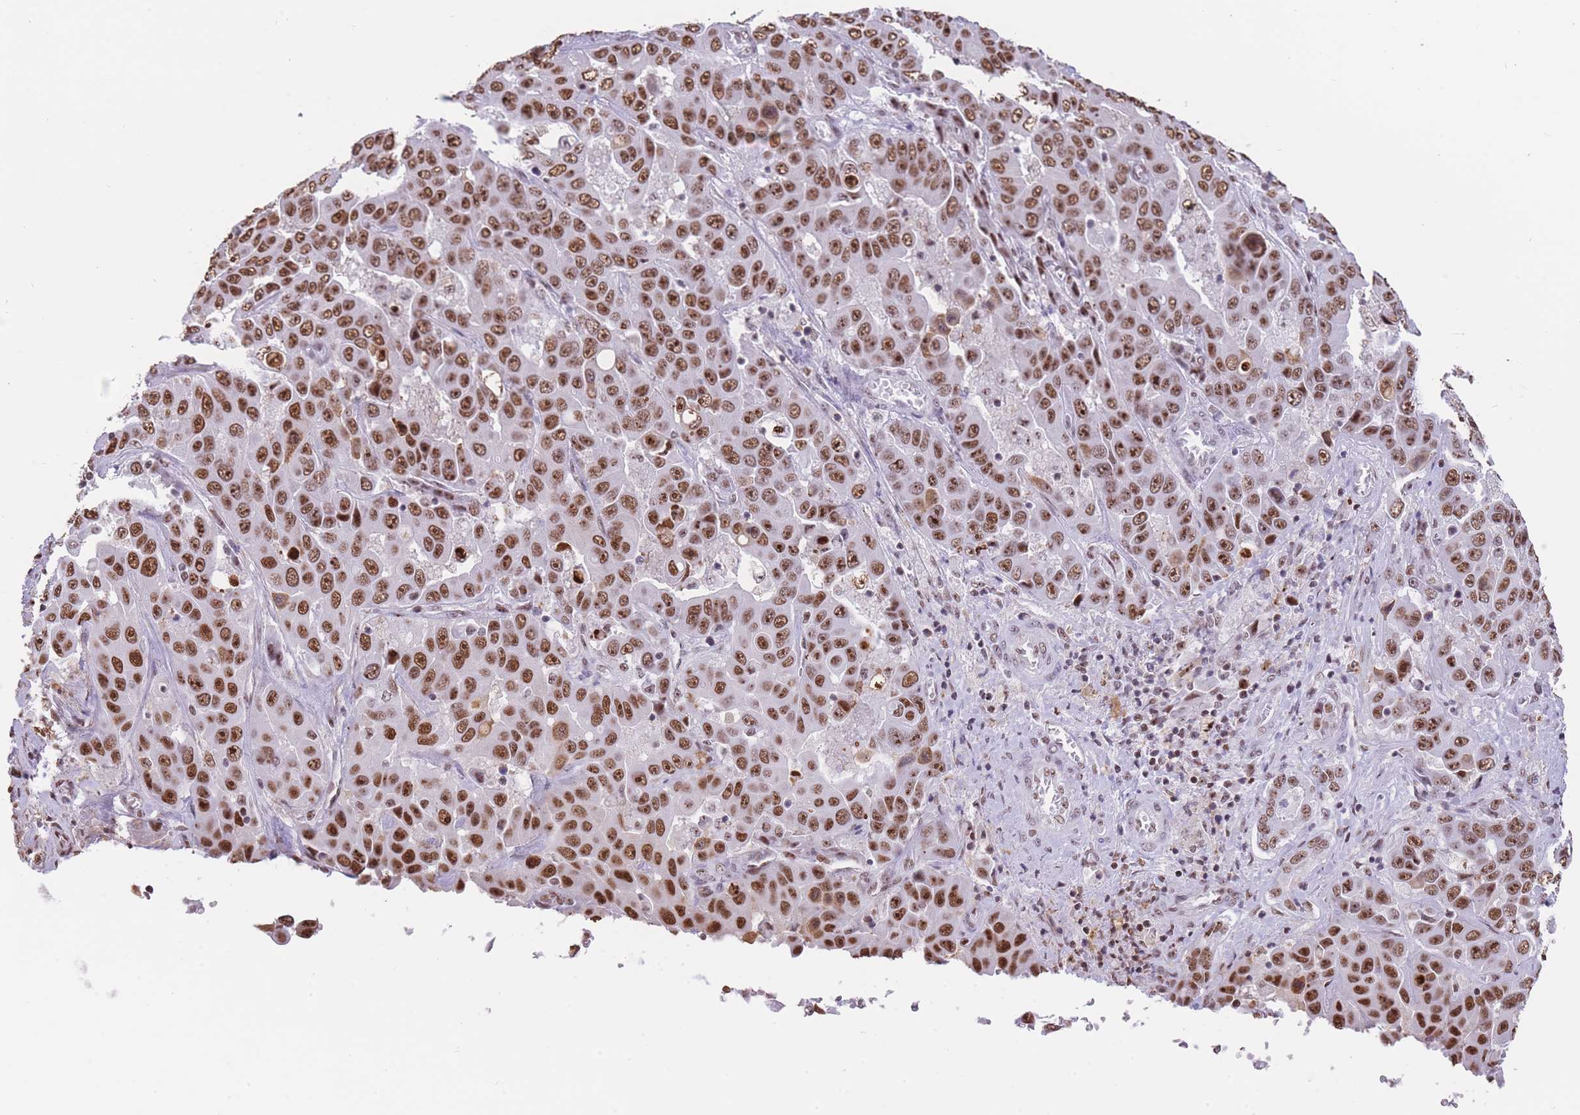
{"staining": {"intensity": "strong", "quantity": ">75%", "location": "nuclear"}, "tissue": "liver cancer", "cell_type": "Tumor cells", "image_type": "cancer", "snomed": [{"axis": "morphology", "description": "Cholangiocarcinoma"}, {"axis": "topography", "description": "Liver"}], "caption": "Protein positivity by IHC demonstrates strong nuclear staining in approximately >75% of tumor cells in liver cancer.", "gene": "EVC2", "patient": {"sex": "female", "age": 52}}